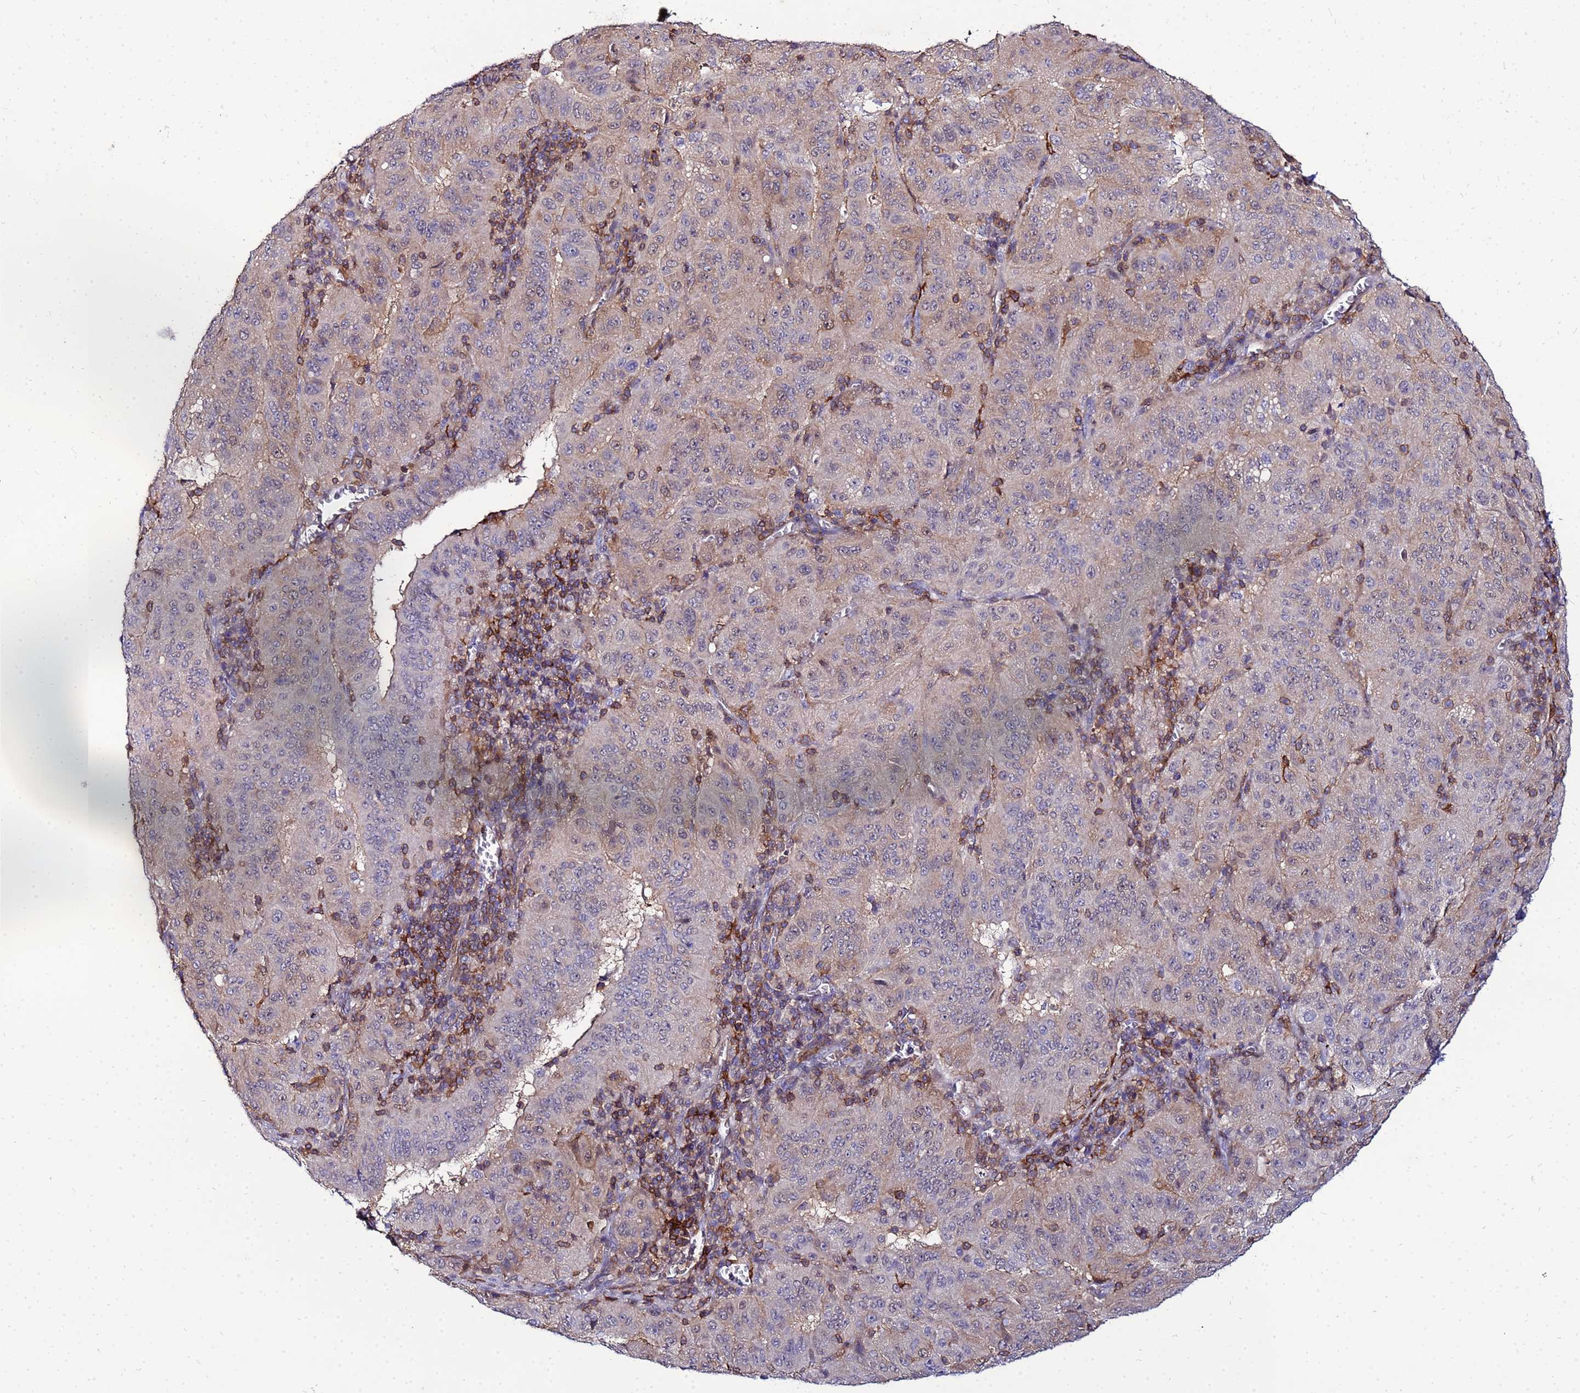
{"staining": {"intensity": "weak", "quantity": "<25%", "location": "cytoplasmic/membranous,nuclear"}, "tissue": "pancreatic cancer", "cell_type": "Tumor cells", "image_type": "cancer", "snomed": [{"axis": "morphology", "description": "Adenocarcinoma, NOS"}, {"axis": "topography", "description": "Pancreas"}], "caption": "A photomicrograph of pancreatic cancer (adenocarcinoma) stained for a protein reveals no brown staining in tumor cells.", "gene": "DBNDD2", "patient": {"sex": "male", "age": 63}}